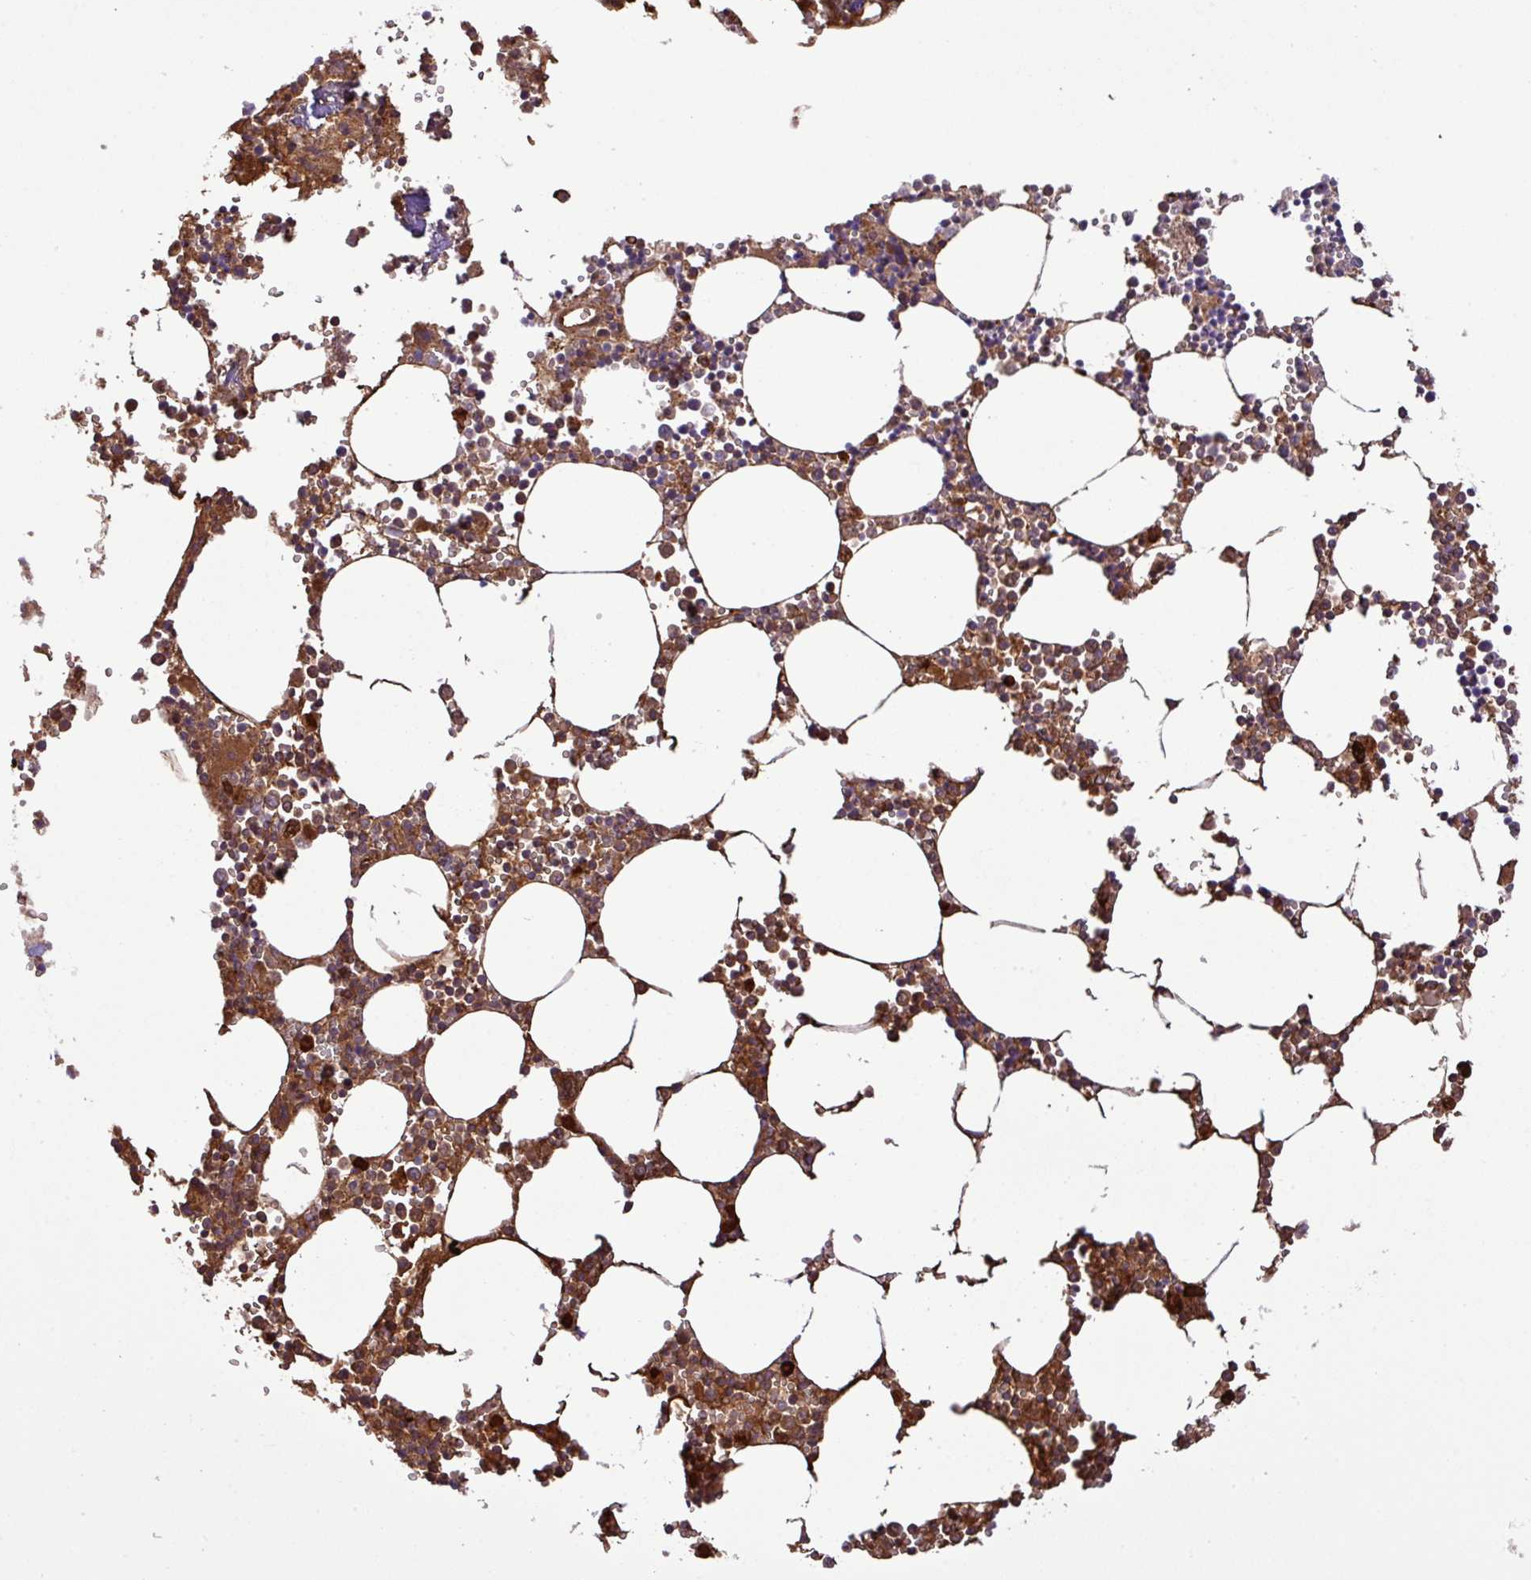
{"staining": {"intensity": "strong", "quantity": ">75%", "location": "cytoplasmic/membranous"}, "tissue": "bone marrow", "cell_type": "Hematopoietic cells", "image_type": "normal", "snomed": [{"axis": "morphology", "description": "Normal tissue, NOS"}, {"axis": "topography", "description": "Bone marrow"}], "caption": "Bone marrow stained with immunohistochemistry (IHC) exhibits strong cytoplasmic/membranous positivity in approximately >75% of hematopoietic cells.", "gene": "ZNF266", "patient": {"sex": "male", "age": 54}}